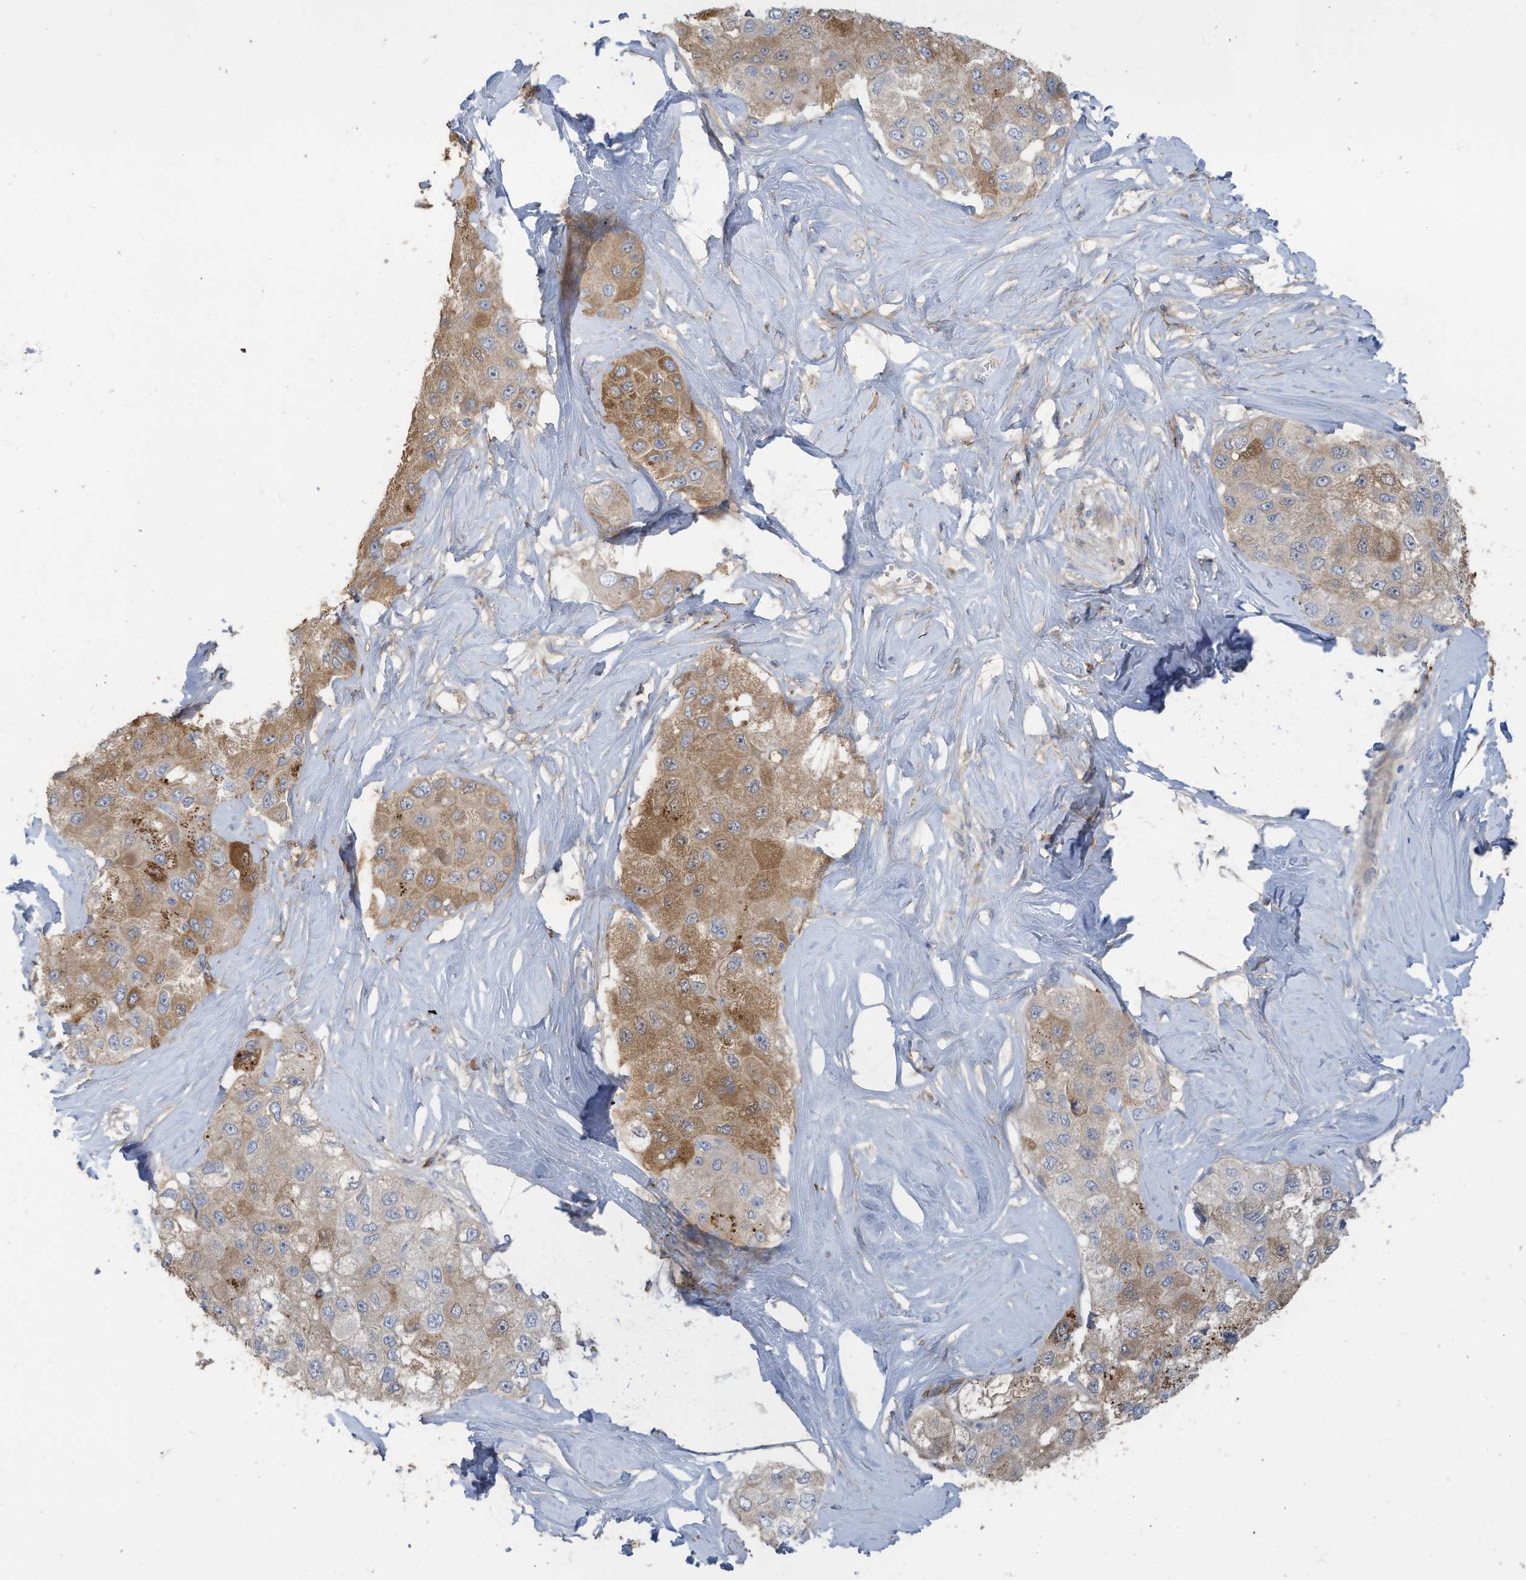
{"staining": {"intensity": "moderate", "quantity": ">75%", "location": "cytoplasmic/membranous"}, "tissue": "liver cancer", "cell_type": "Tumor cells", "image_type": "cancer", "snomed": [{"axis": "morphology", "description": "Carcinoma, Hepatocellular, NOS"}, {"axis": "topography", "description": "Liver"}], "caption": "Liver cancer (hepatocellular carcinoma) stained with a brown dye exhibits moderate cytoplasmic/membranous positive positivity in approximately >75% of tumor cells.", "gene": "GTPBP2", "patient": {"sex": "male", "age": 80}}